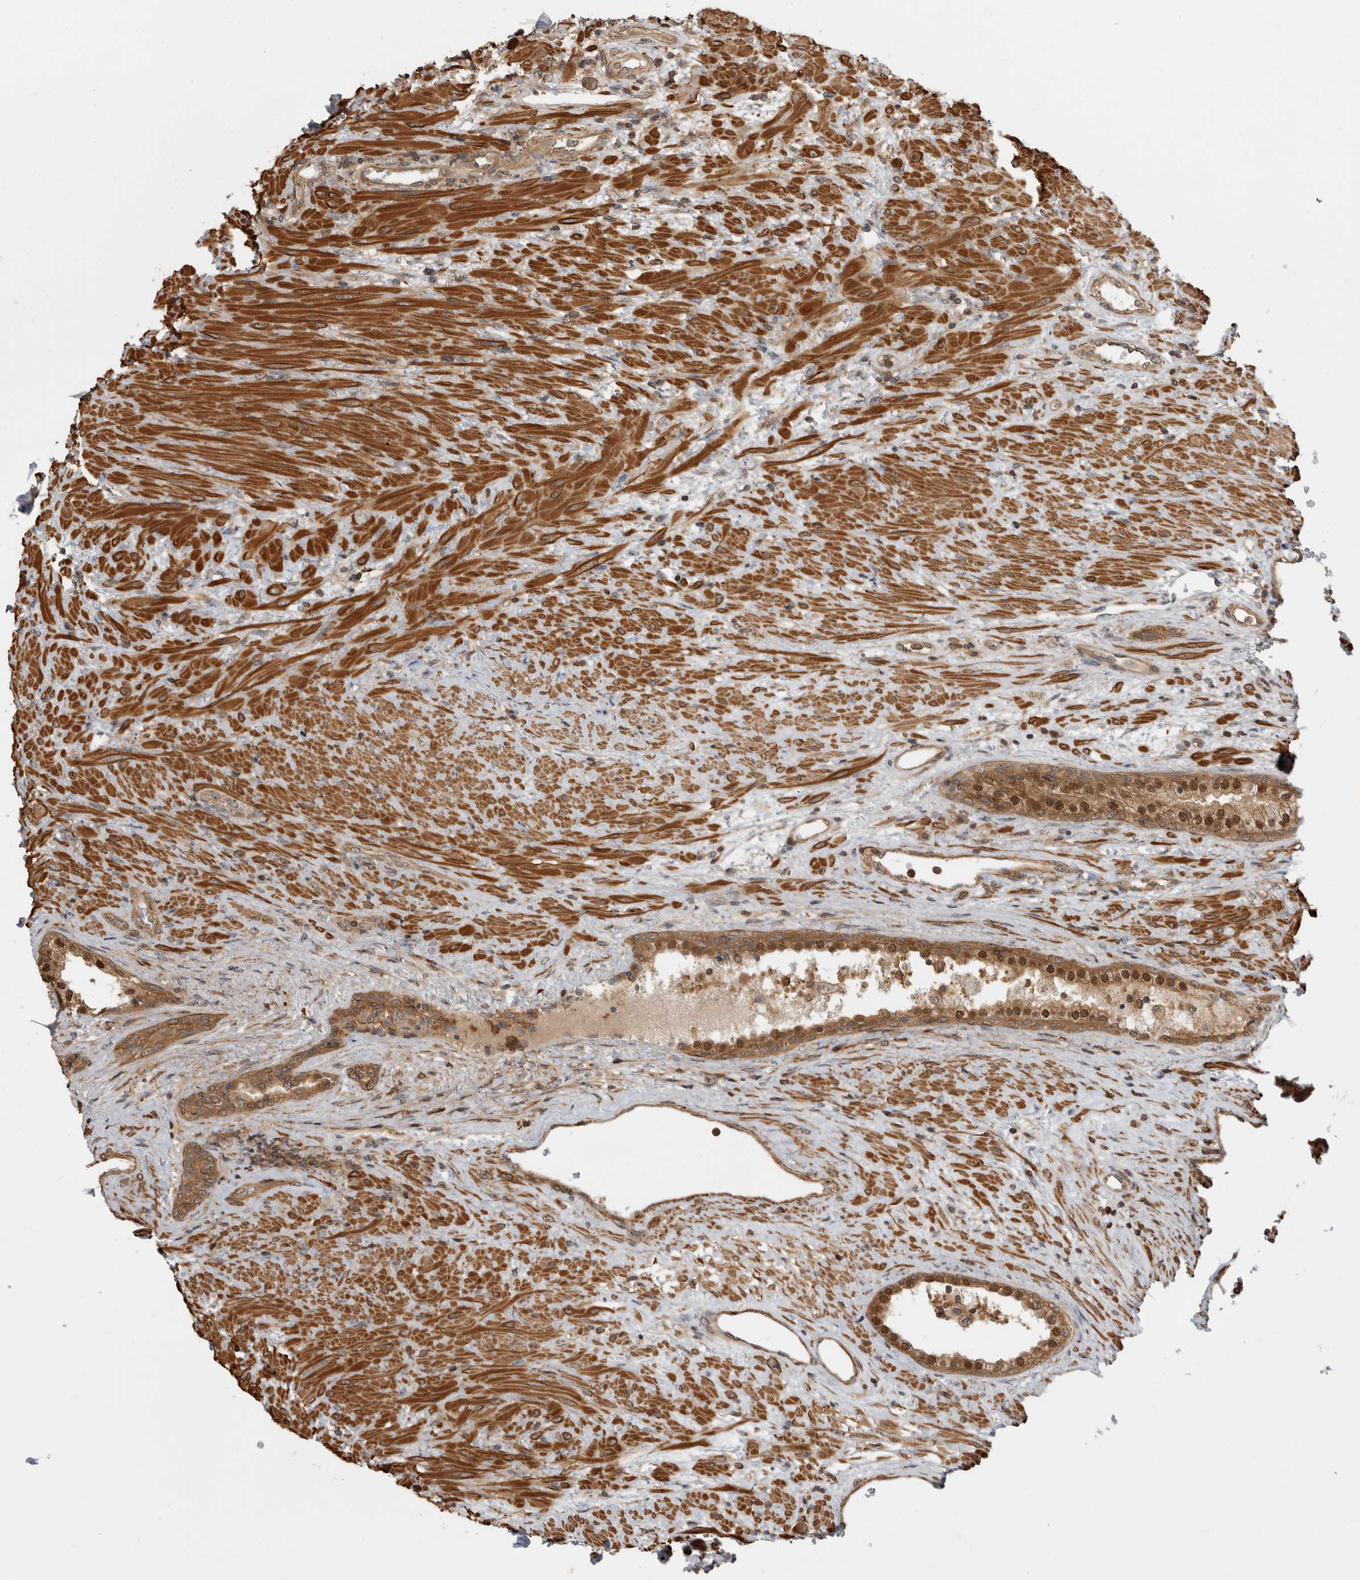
{"staining": {"intensity": "moderate", "quantity": ">75%", "location": "cytoplasmic/membranous,nuclear"}, "tissue": "prostate", "cell_type": "Glandular cells", "image_type": "normal", "snomed": [{"axis": "morphology", "description": "Normal tissue, NOS"}, {"axis": "topography", "description": "Prostate"}], "caption": "Glandular cells reveal moderate cytoplasmic/membranous,nuclear positivity in approximately >75% of cells in normal prostate.", "gene": "ERN1", "patient": {"sex": "male", "age": 76}}